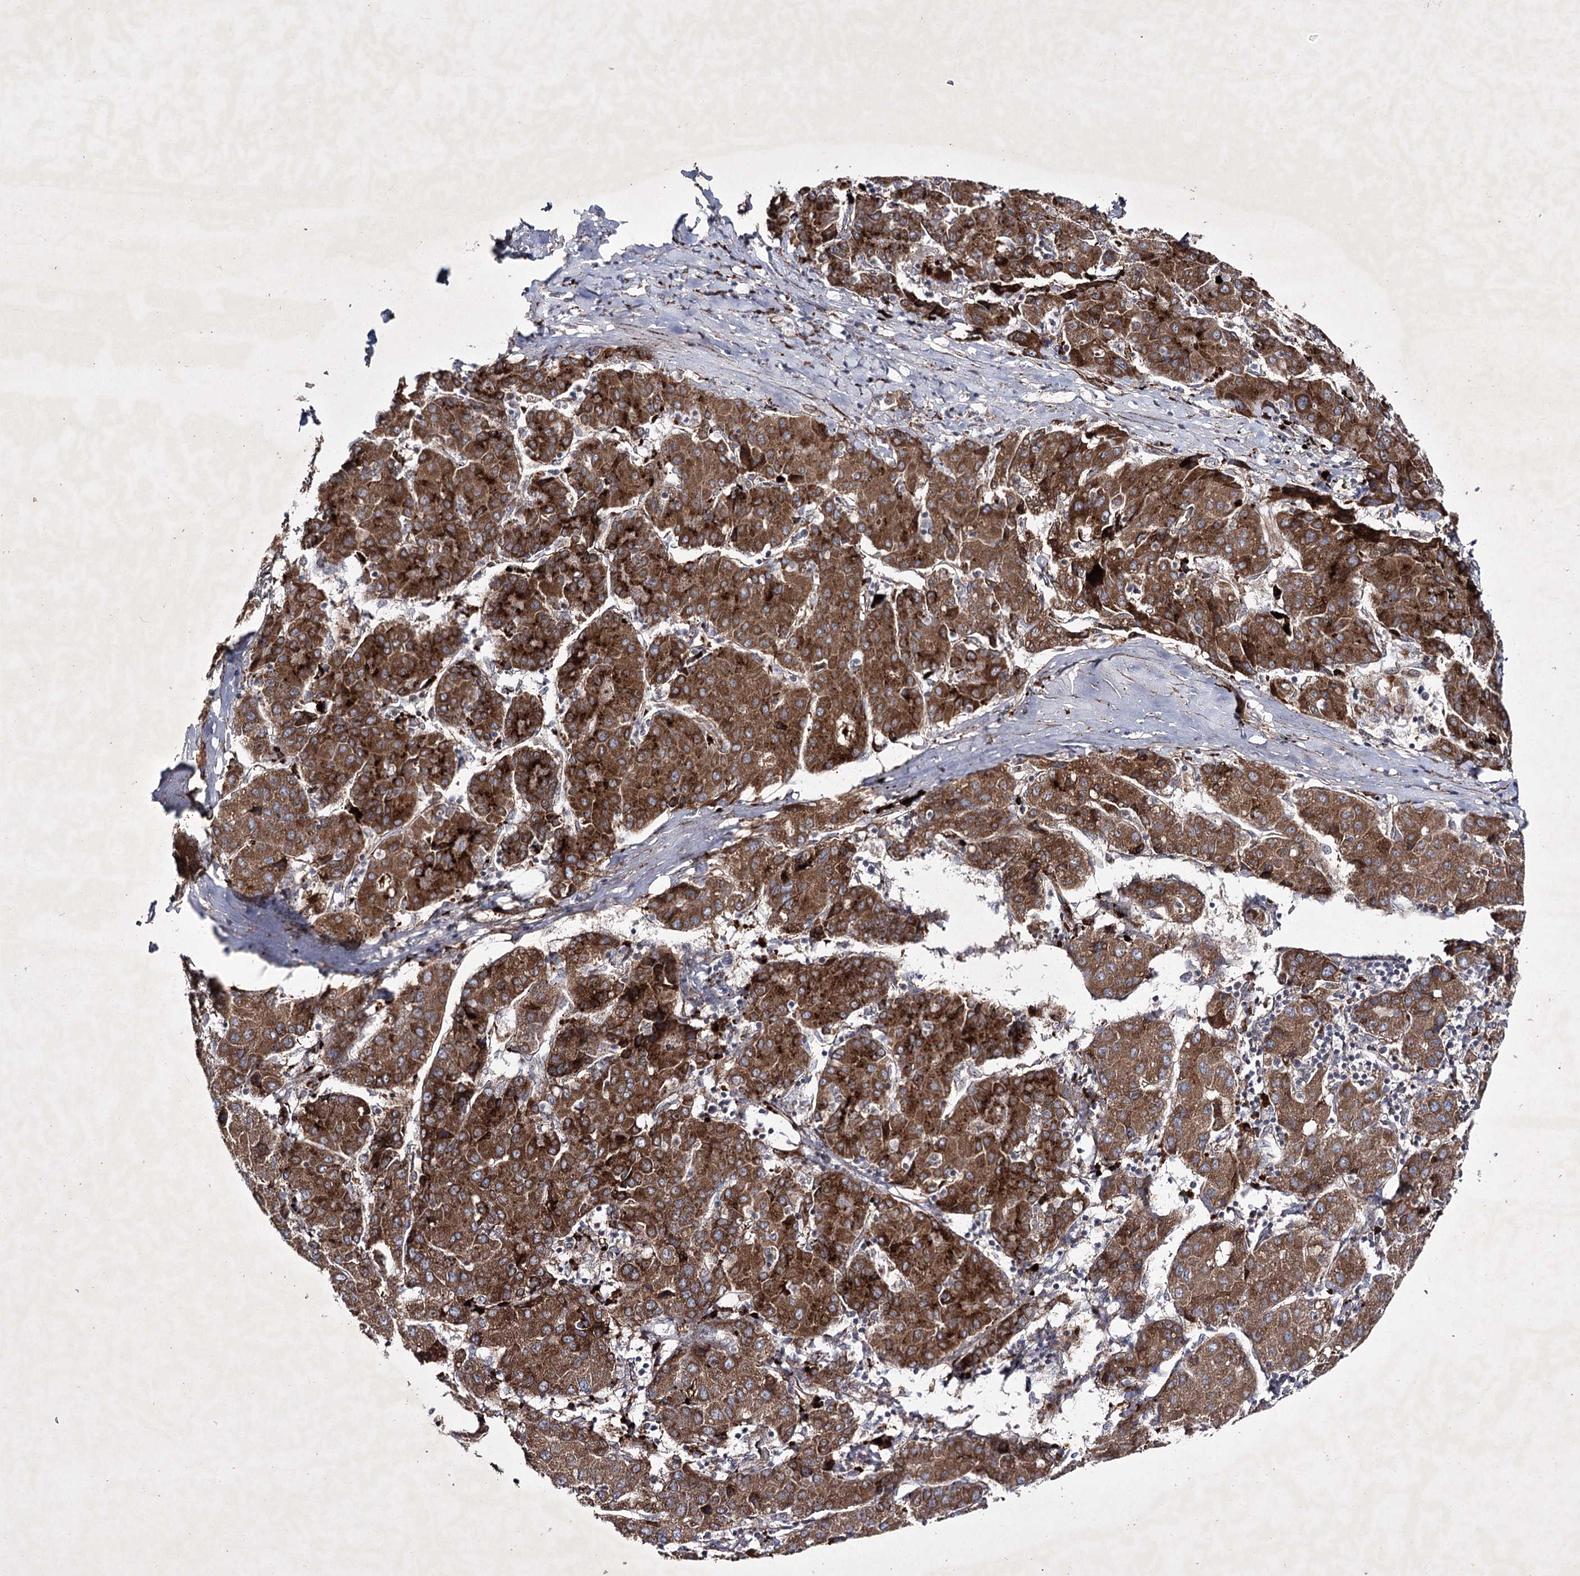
{"staining": {"intensity": "strong", "quantity": ">75%", "location": "cytoplasmic/membranous"}, "tissue": "liver cancer", "cell_type": "Tumor cells", "image_type": "cancer", "snomed": [{"axis": "morphology", "description": "Carcinoma, Hepatocellular, NOS"}, {"axis": "topography", "description": "Liver"}], "caption": "The immunohistochemical stain shows strong cytoplasmic/membranous expression in tumor cells of liver cancer (hepatocellular carcinoma) tissue.", "gene": "ALG9", "patient": {"sex": "male", "age": 65}}